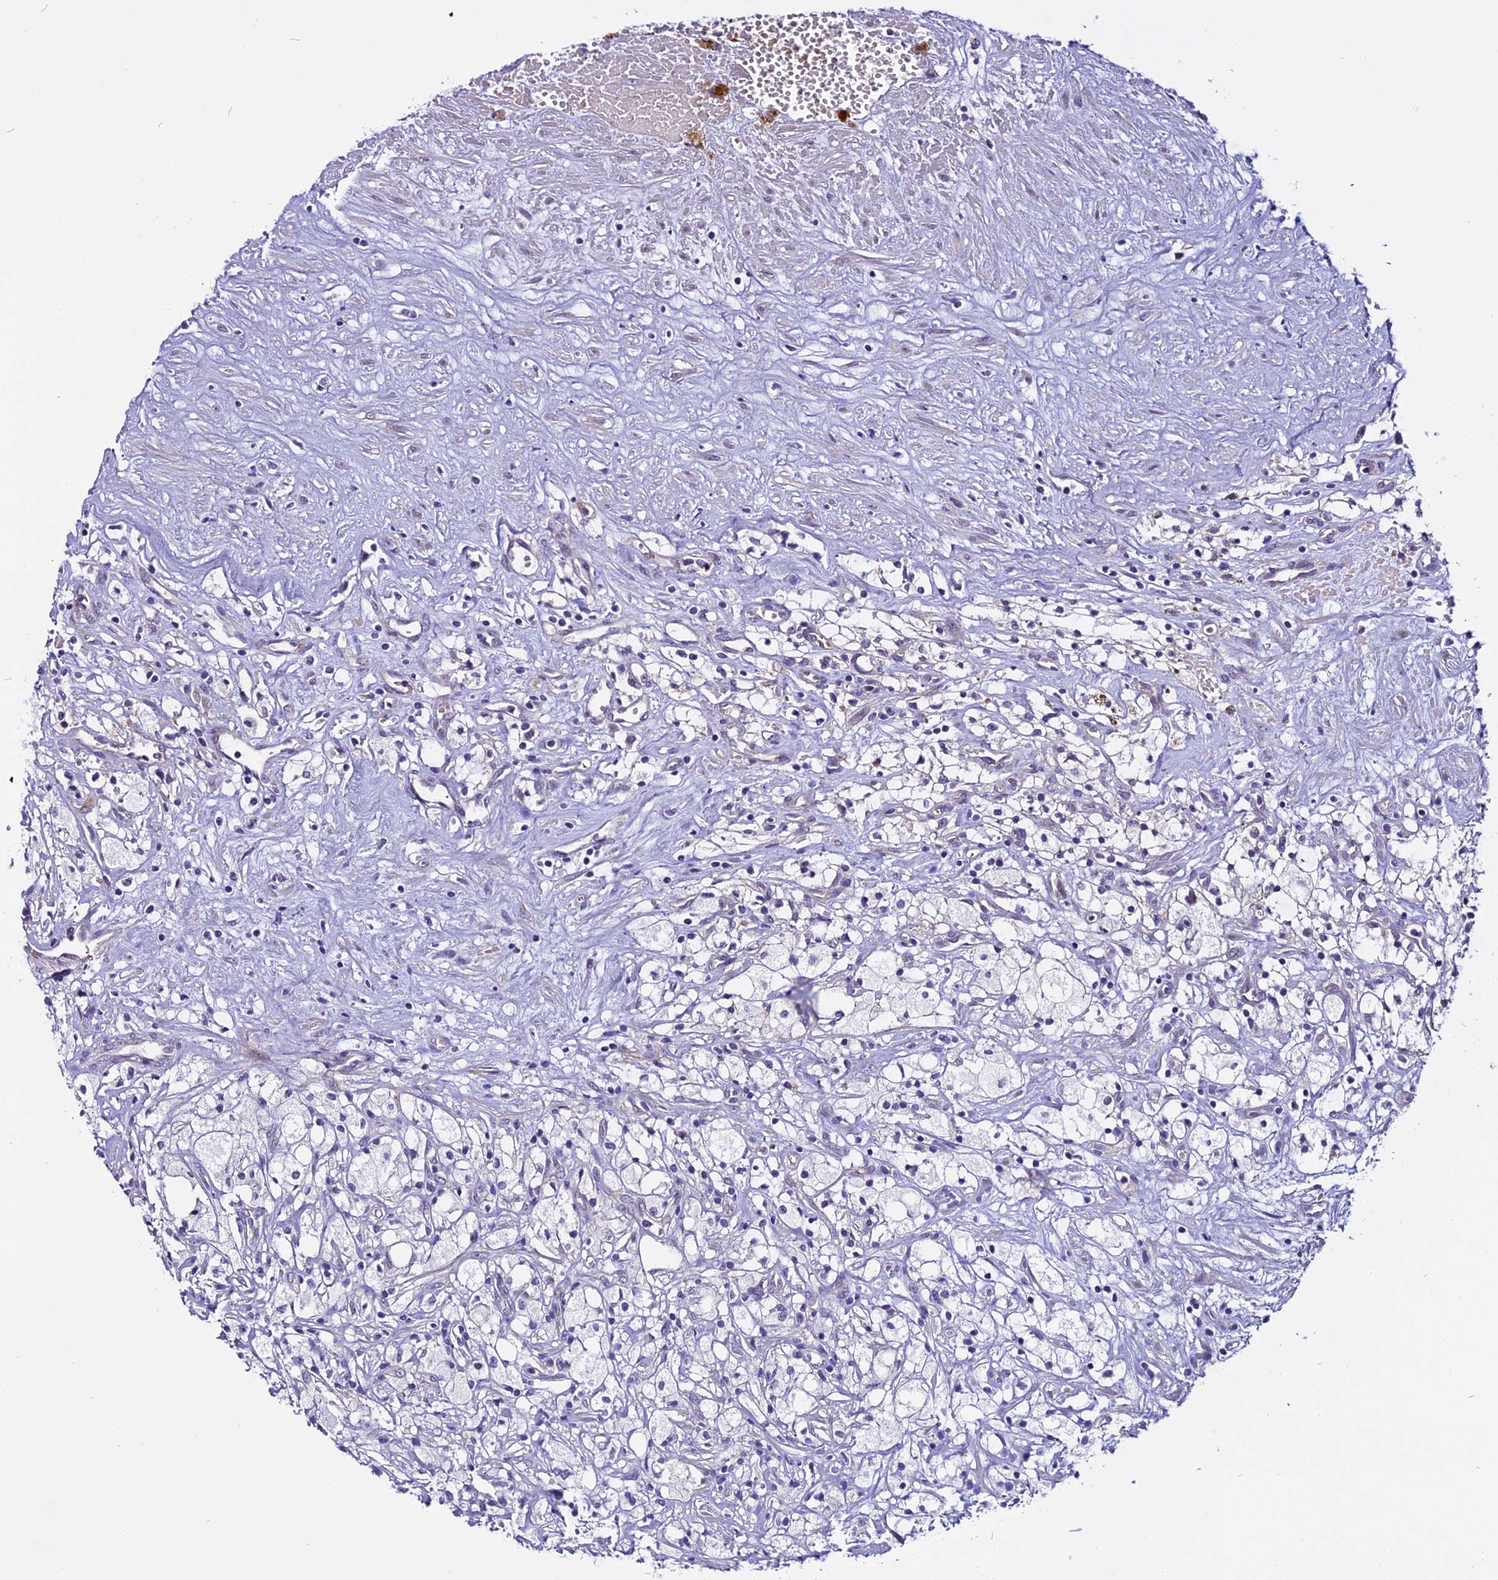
{"staining": {"intensity": "negative", "quantity": "none", "location": "none"}, "tissue": "renal cancer", "cell_type": "Tumor cells", "image_type": "cancer", "snomed": [{"axis": "morphology", "description": "Adenocarcinoma, NOS"}, {"axis": "topography", "description": "Kidney"}], "caption": "Human renal cancer (adenocarcinoma) stained for a protein using IHC displays no staining in tumor cells.", "gene": "C9orf40", "patient": {"sex": "male", "age": 59}}